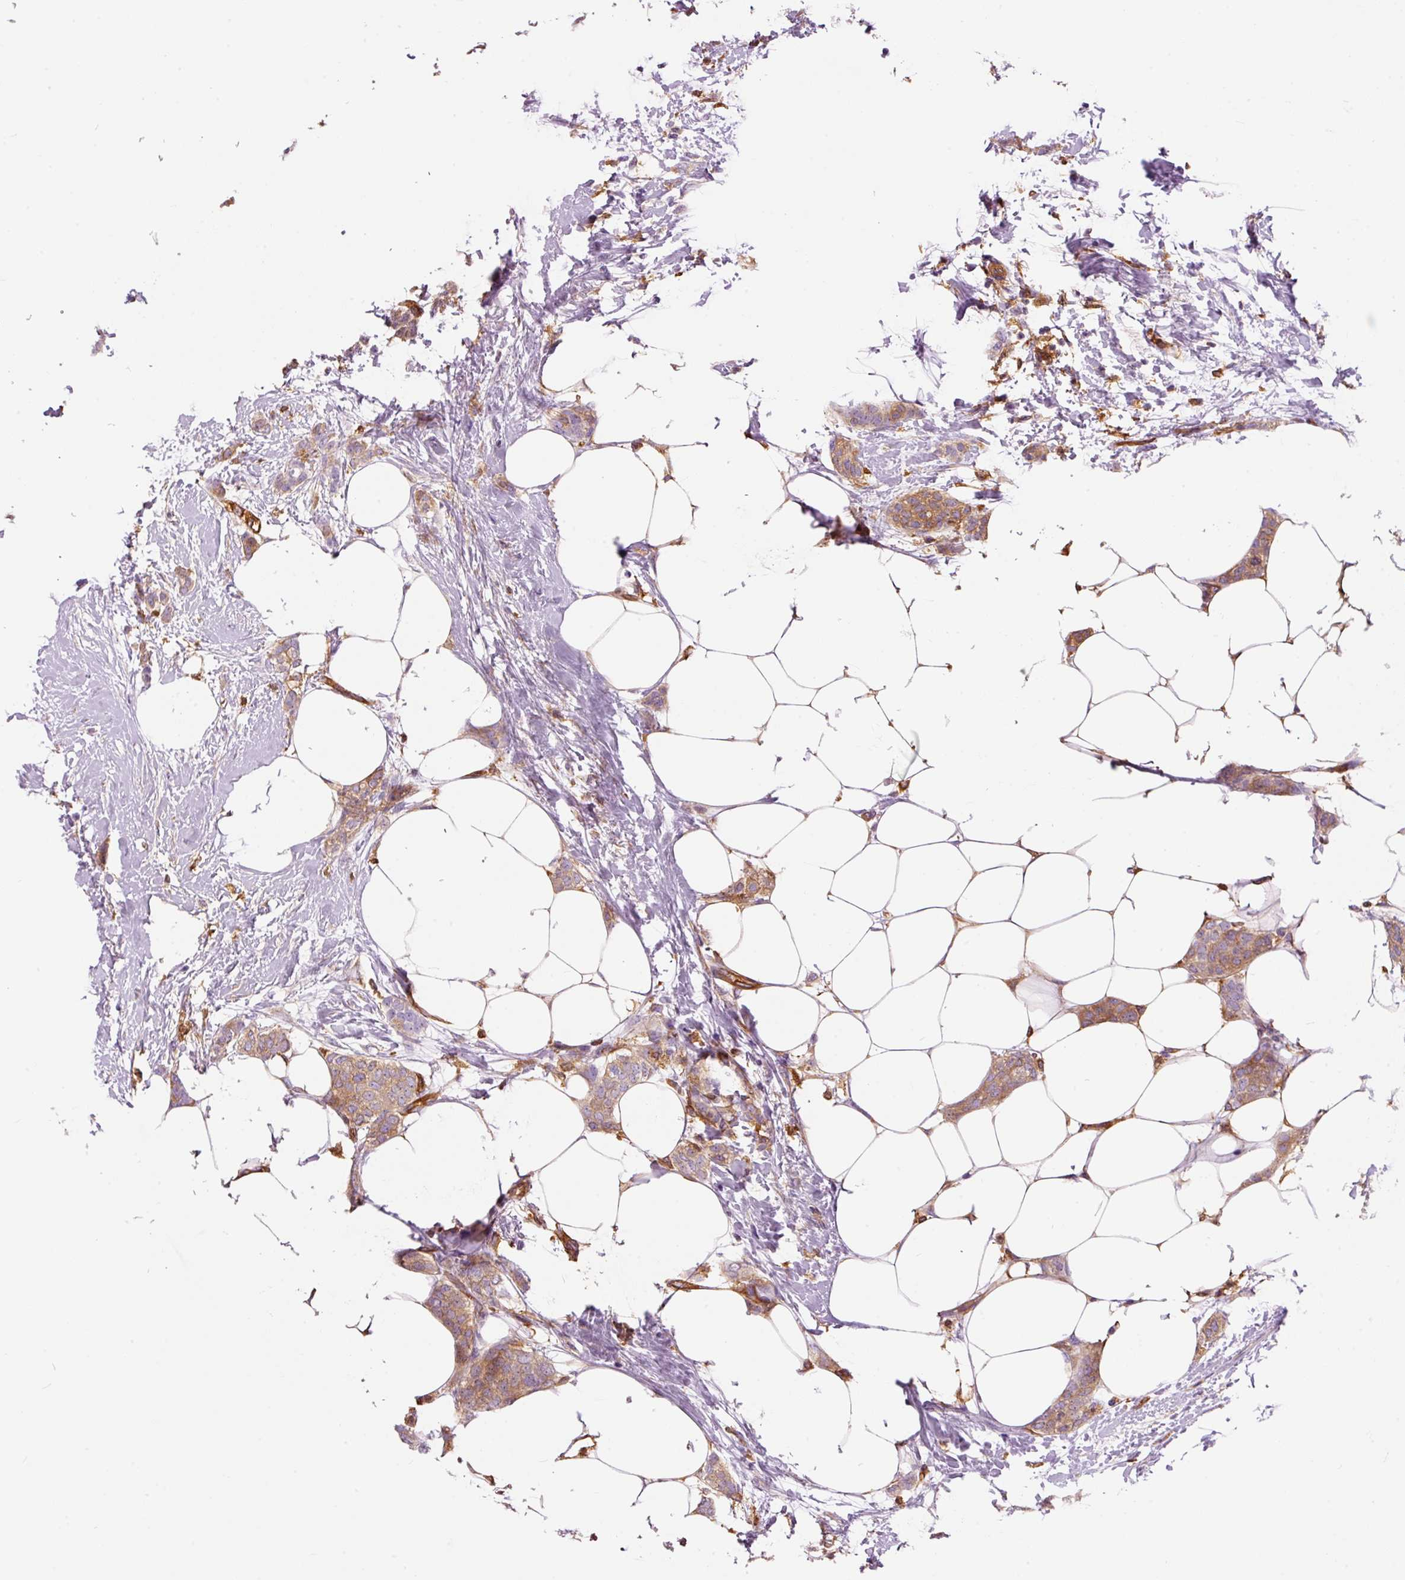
{"staining": {"intensity": "moderate", "quantity": ">75%", "location": "cytoplasmic/membranous"}, "tissue": "breast cancer", "cell_type": "Tumor cells", "image_type": "cancer", "snomed": [{"axis": "morphology", "description": "Duct carcinoma"}, {"axis": "topography", "description": "Breast"}], "caption": "IHC photomicrograph of neoplastic tissue: breast cancer stained using immunohistochemistry (IHC) demonstrates medium levels of moderate protein expression localized specifically in the cytoplasmic/membranous of tumor cells, appearing as a cytoplasmic/membranous brown color.", "gene": "IL10RB", "patient": {"sex": "female", "age": 72}}